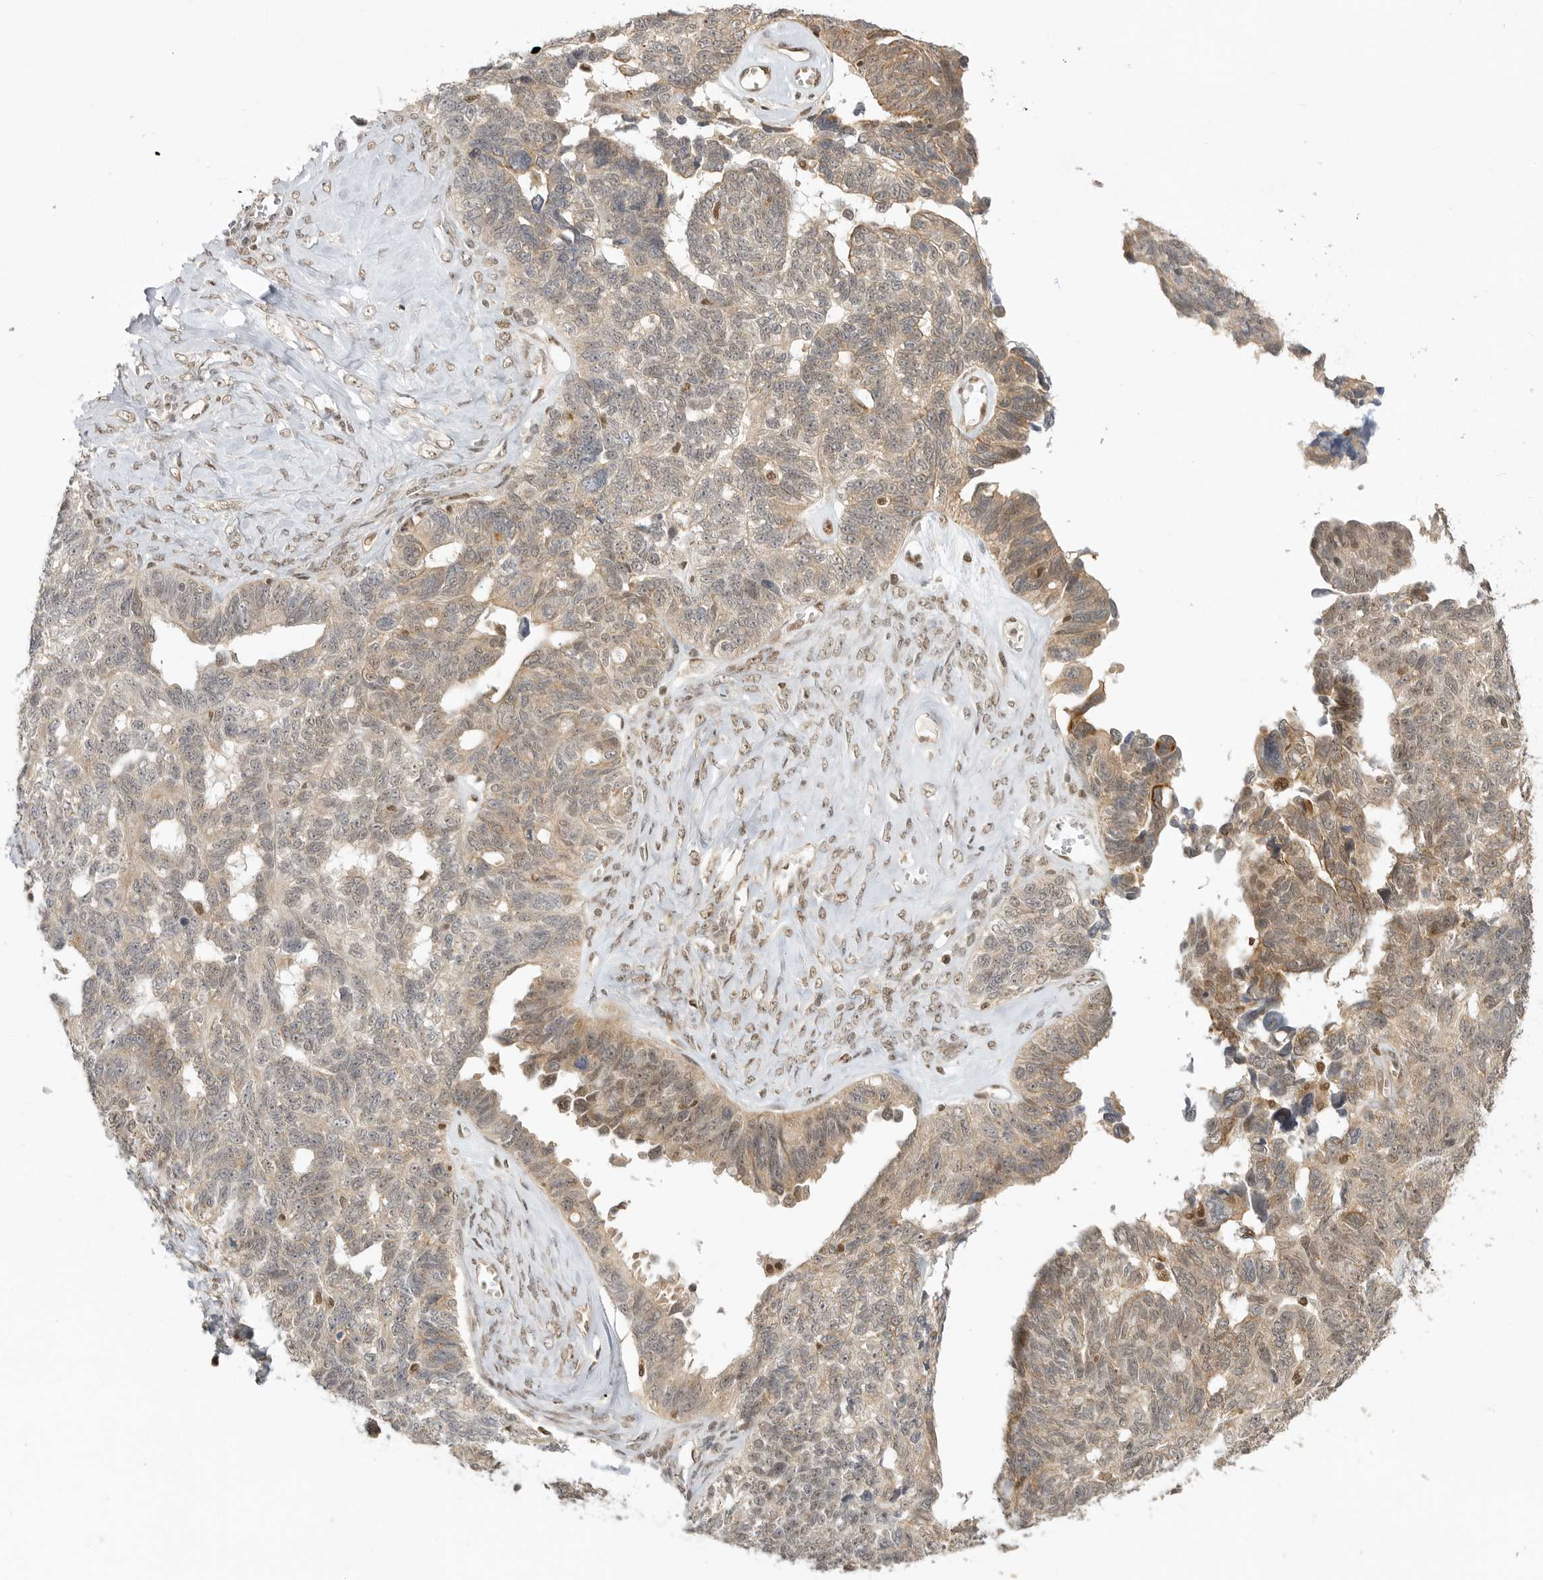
{"staining": {"intensity": "weak", "quantity": ">75%", "location": "cytoplasmic/membranous"}, "tissue": "ovarian cancer", "cell_type": "Tumor cells", "image_type": "cancer", "snomed": [{"axis": "morphology", "description": "Cystadenocarcinoma, serous, NOS"}, {"axis": "topography", "description": "Ovary"}], "caption": "Brown immunohistochemical staining in ovarian serous cystadenocarcinoma reveals weak cytoplasmic/membranous expression in approximately >75% of tumor cells.", "gene": "ALKAL1", "patient": {"sex": "female", "age": 79}}